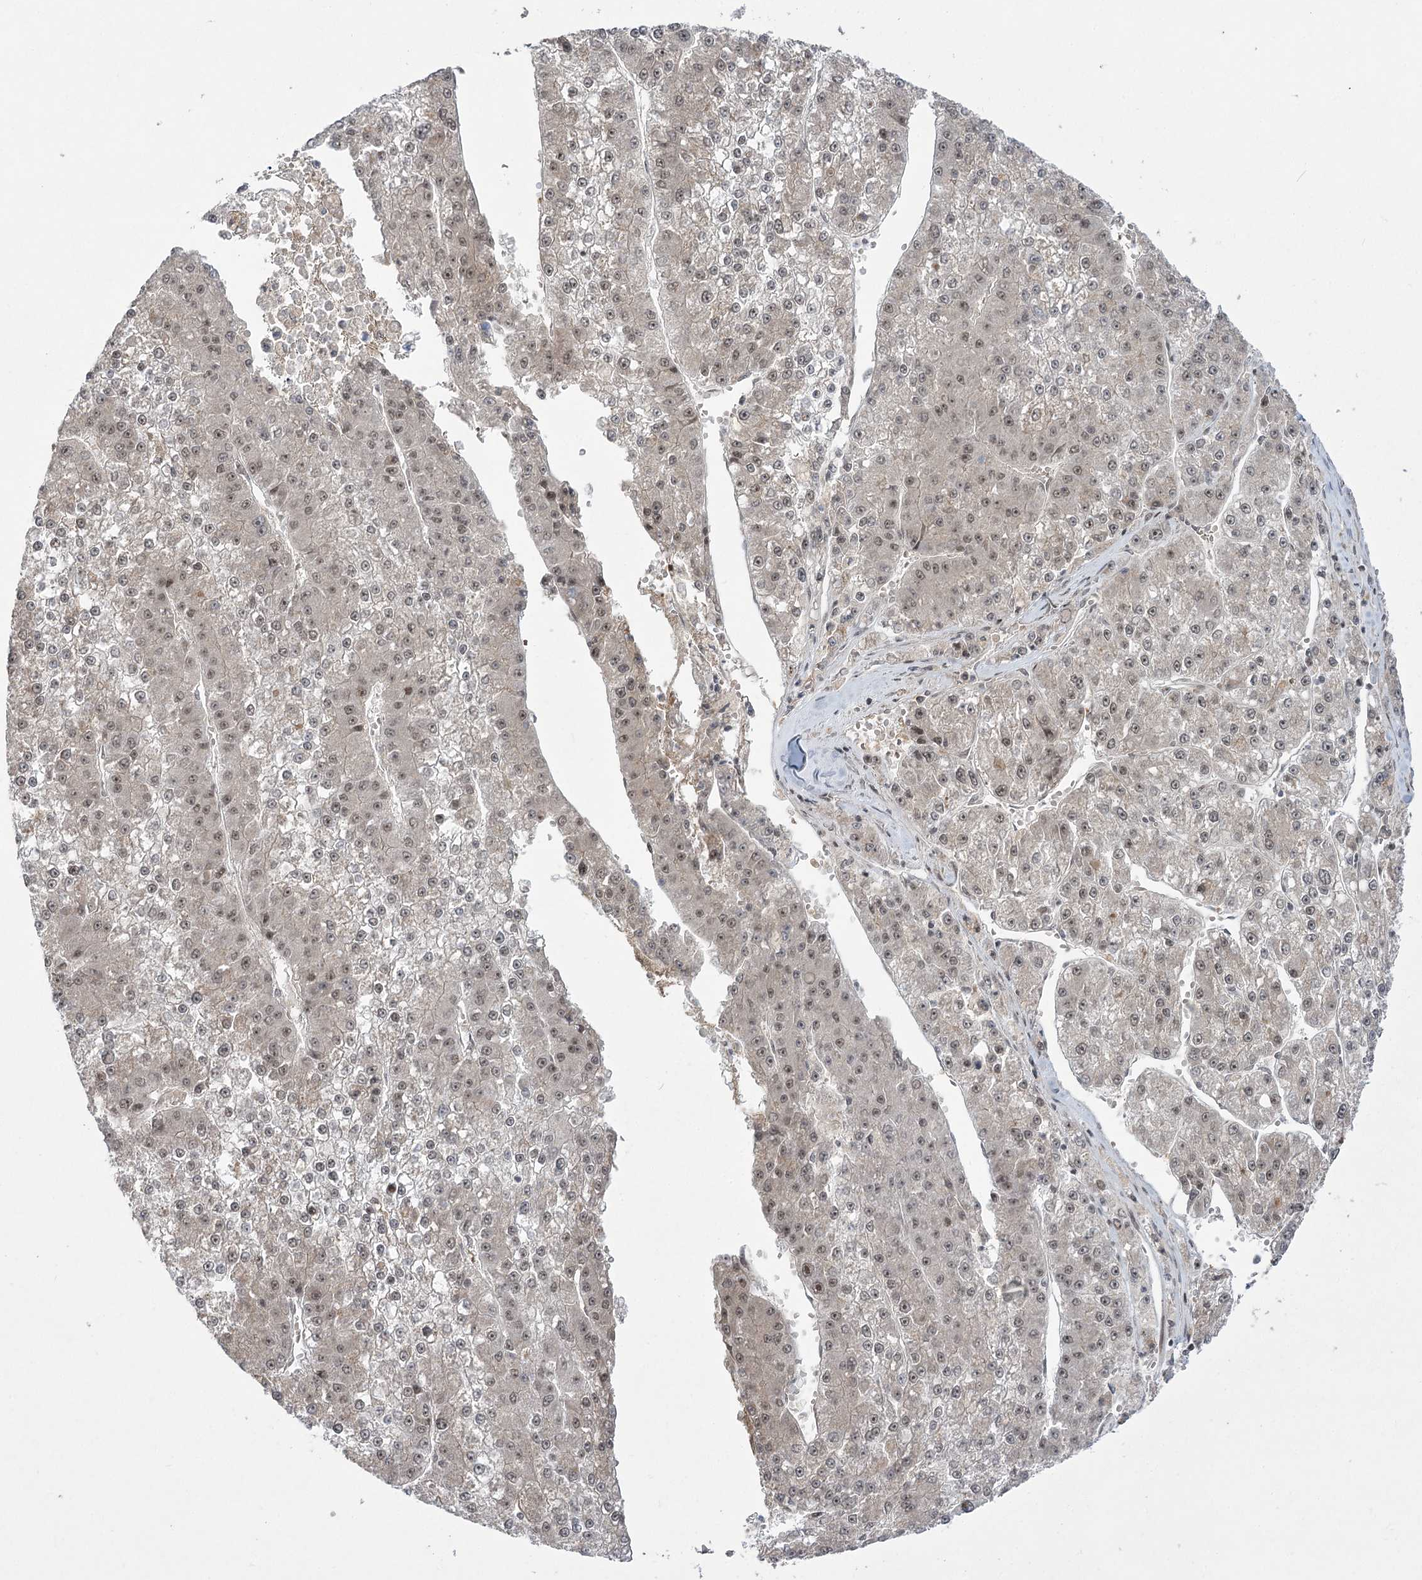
{"staining": {"intensity": "weak", "quantity": "25%-75%", "location": "nuclear"}, "tissue": "liver cancer", "cell_type": "Tumor cells", "image_type": "cancer", "snomed": [{"axis": "morphology", "description": "Carcinoma, Hepatocellular, NOS"}, {"axis": "topography", "description": "Liver"}], "caption": "An immunohistochemistry histopathology image of neoplastic tissue is shown. Protein staining in brown labels weak nuclear positivity in liver cancer within tumor cells.", "gene": "HELQ", "patient": {"sex": "female", "age": 73}}